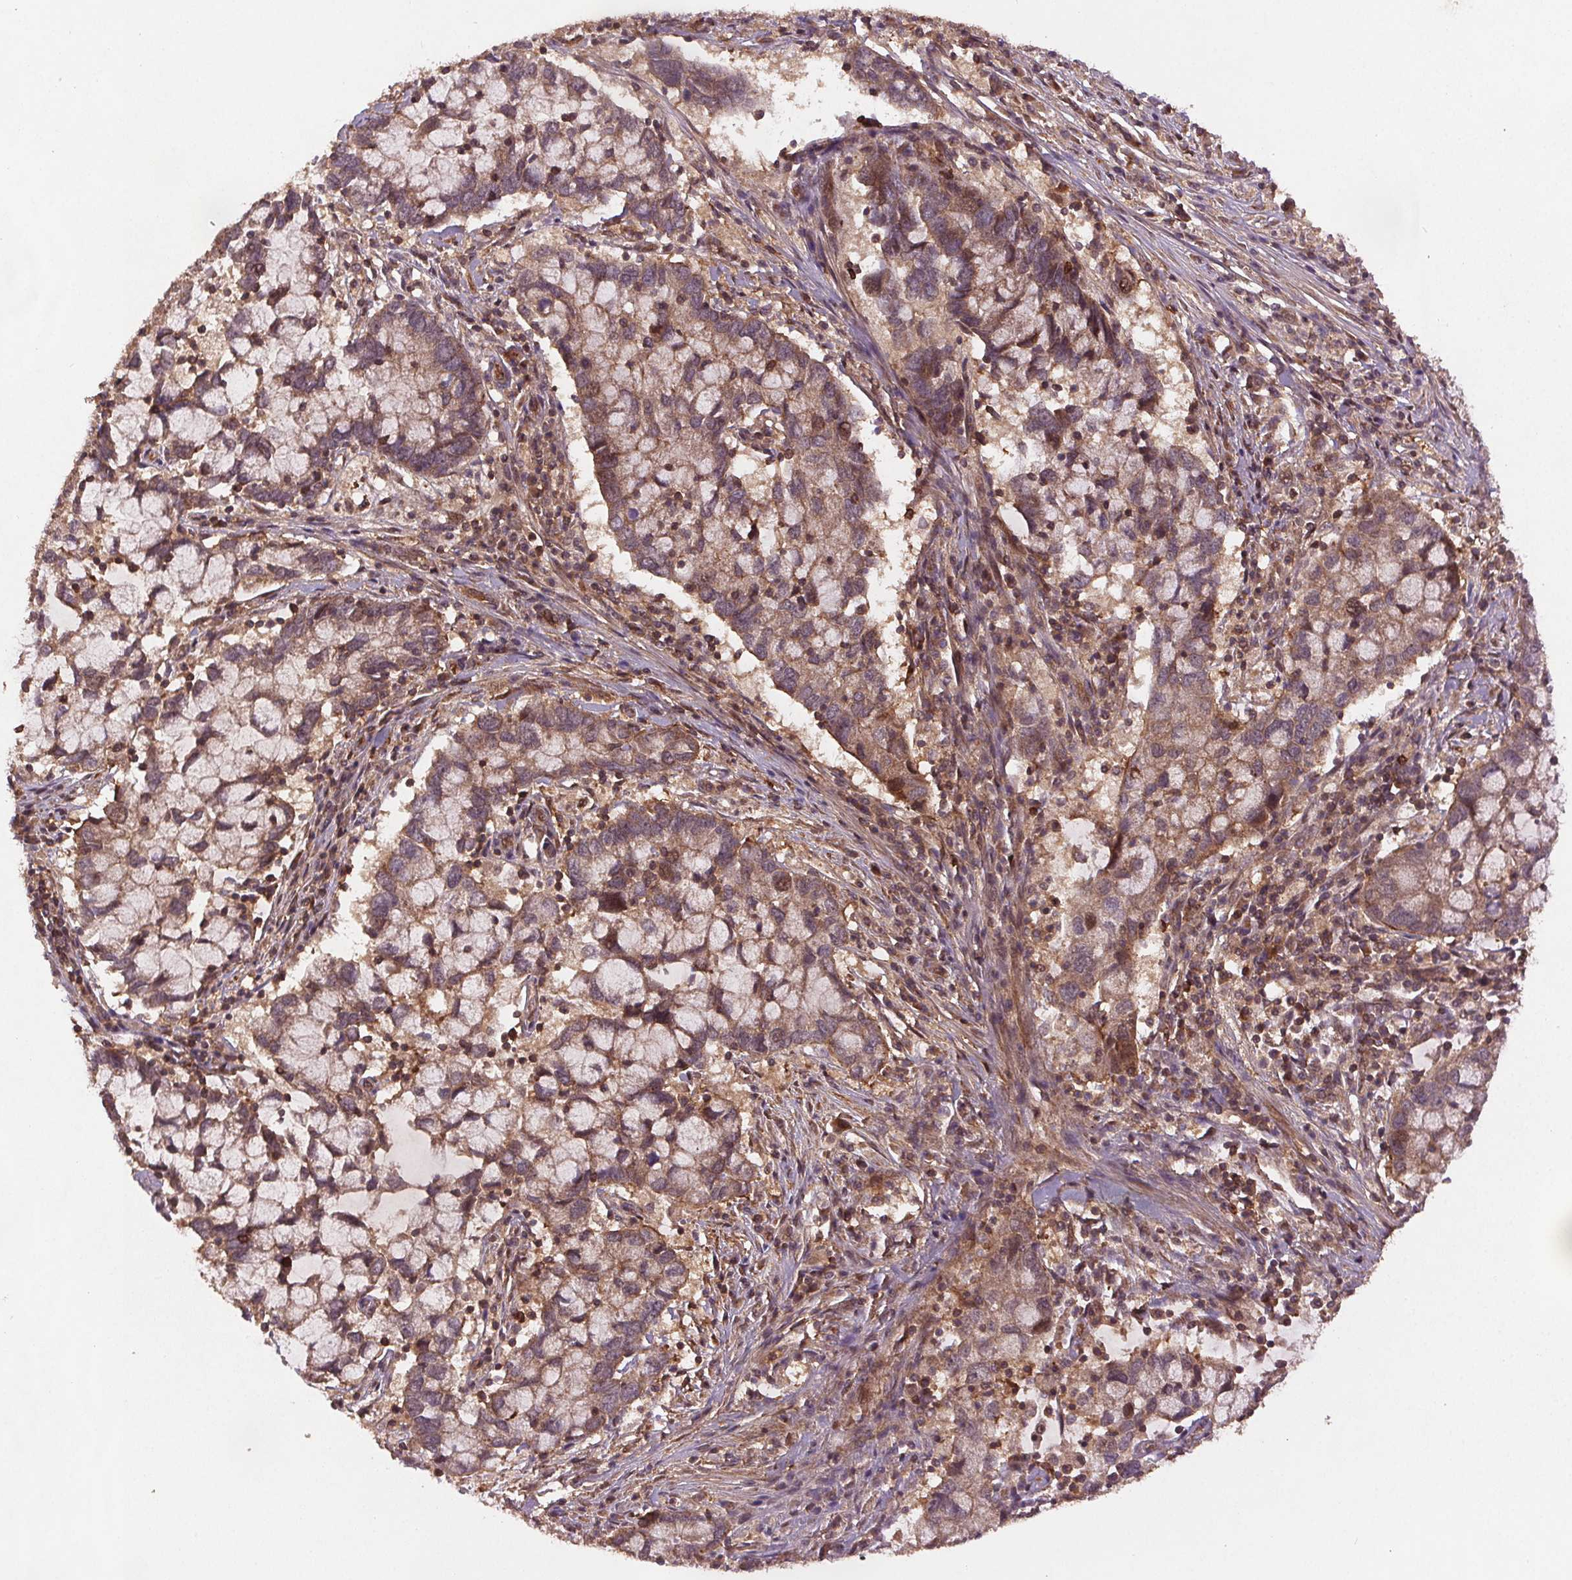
{"staining": {"intensity": "weak", "quantity": ">75%", "location": "cytoplasmic/membranous"}, "tissue": "cervical cancer", "cell_type": "Tumor cells", "image_type": "cancer", "snomed": [{"axis": "morphology", "description": "Adenocarcinoma, NOS"}, {"axis": "topography", "description": "Cervix"}], "caption": "Cervical adenocarcinoma stained with a brown dye reveals weak cytoplasmic/membranous positive expression in about >75% of tumor cells.", "gene": "SEC14L2", "patient": {"sex": "female", "age": 40}}